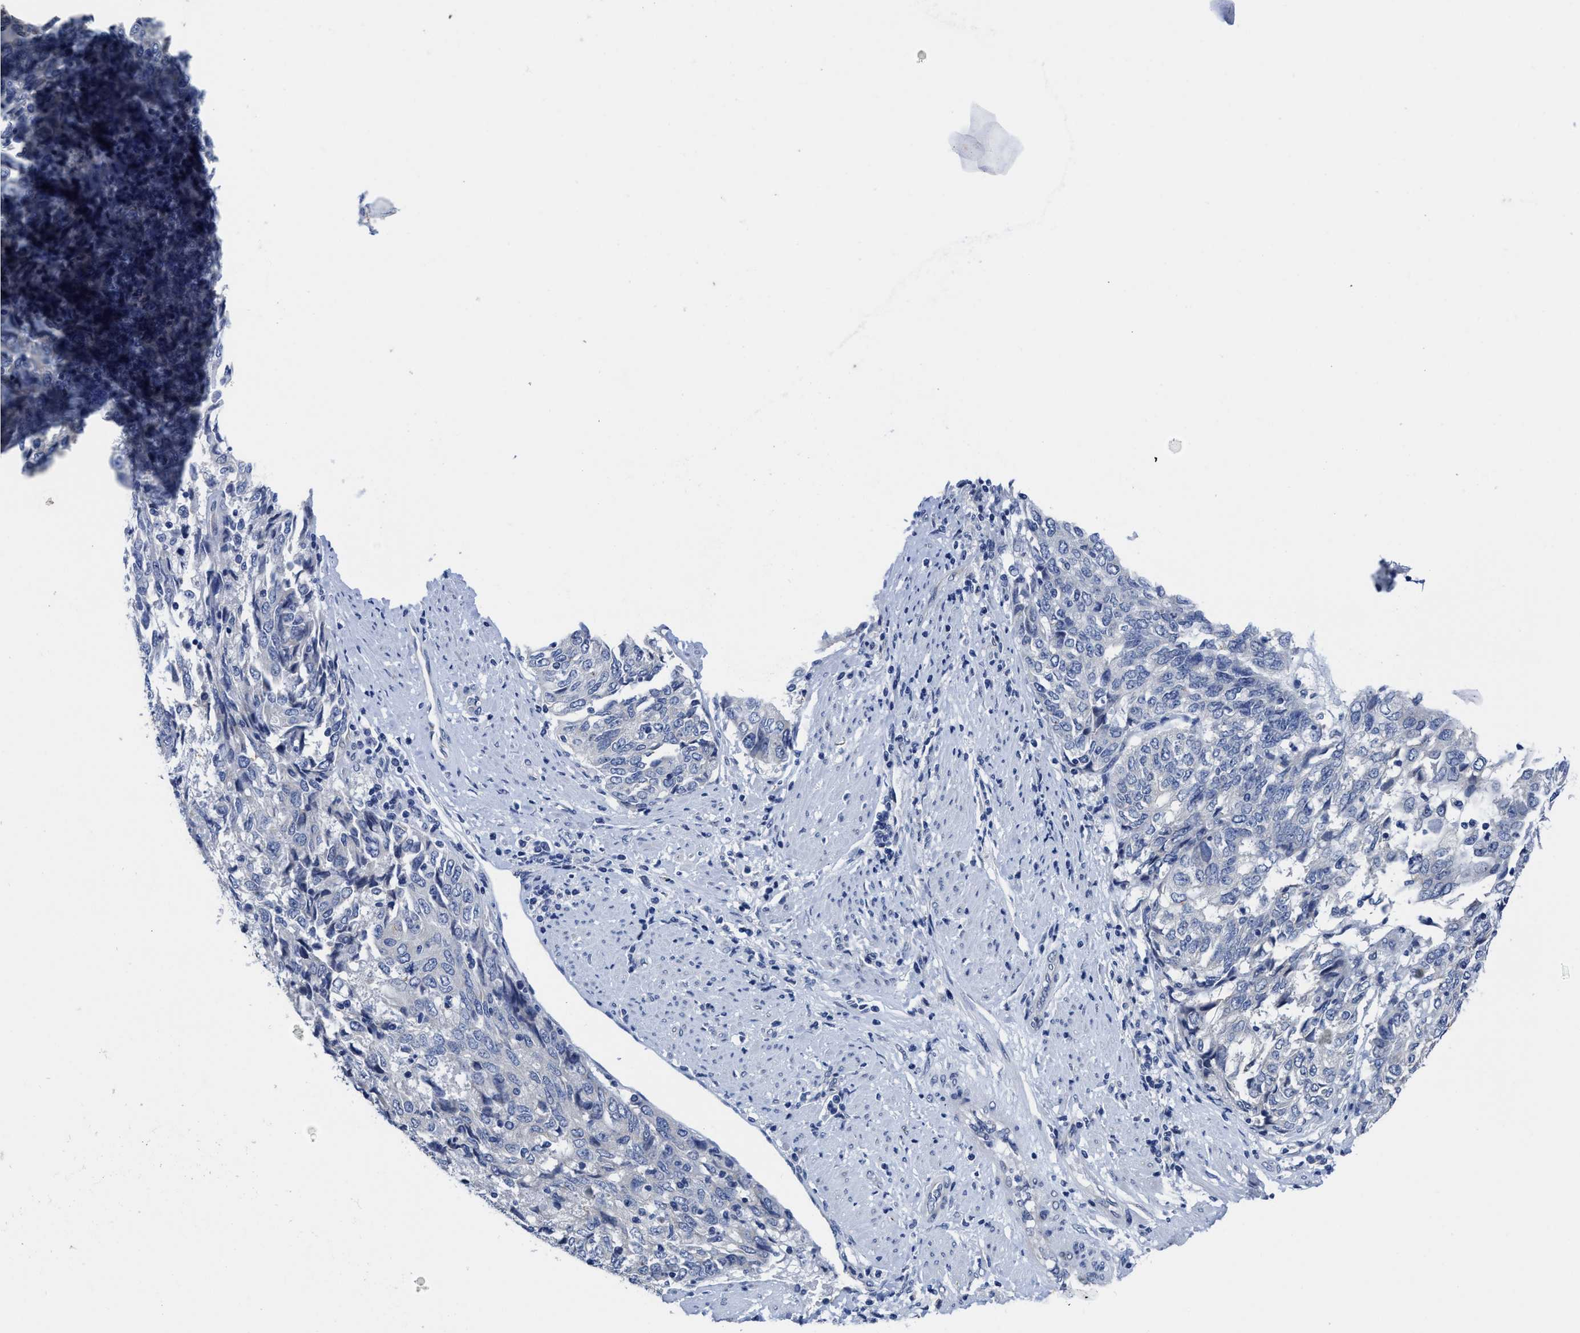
{"staining": {"intensity": "negative", "quantity": "none", "location": "none"}, "tissue": "endometrial cancer", "cell_type": "Tumor cells", "image_type": "cancer", "snomed": [{"axis": "morphology", "description": "Adenocarcinoma, NOS"}, {"axis": "topography", "description": "Endometrium"}], "caption": "Micrograph shows no protein positivity in tumor cells of endometrial cancer tissue.", "gene": "HOOK1", "patient": {"sex": "female", "age": 80}}